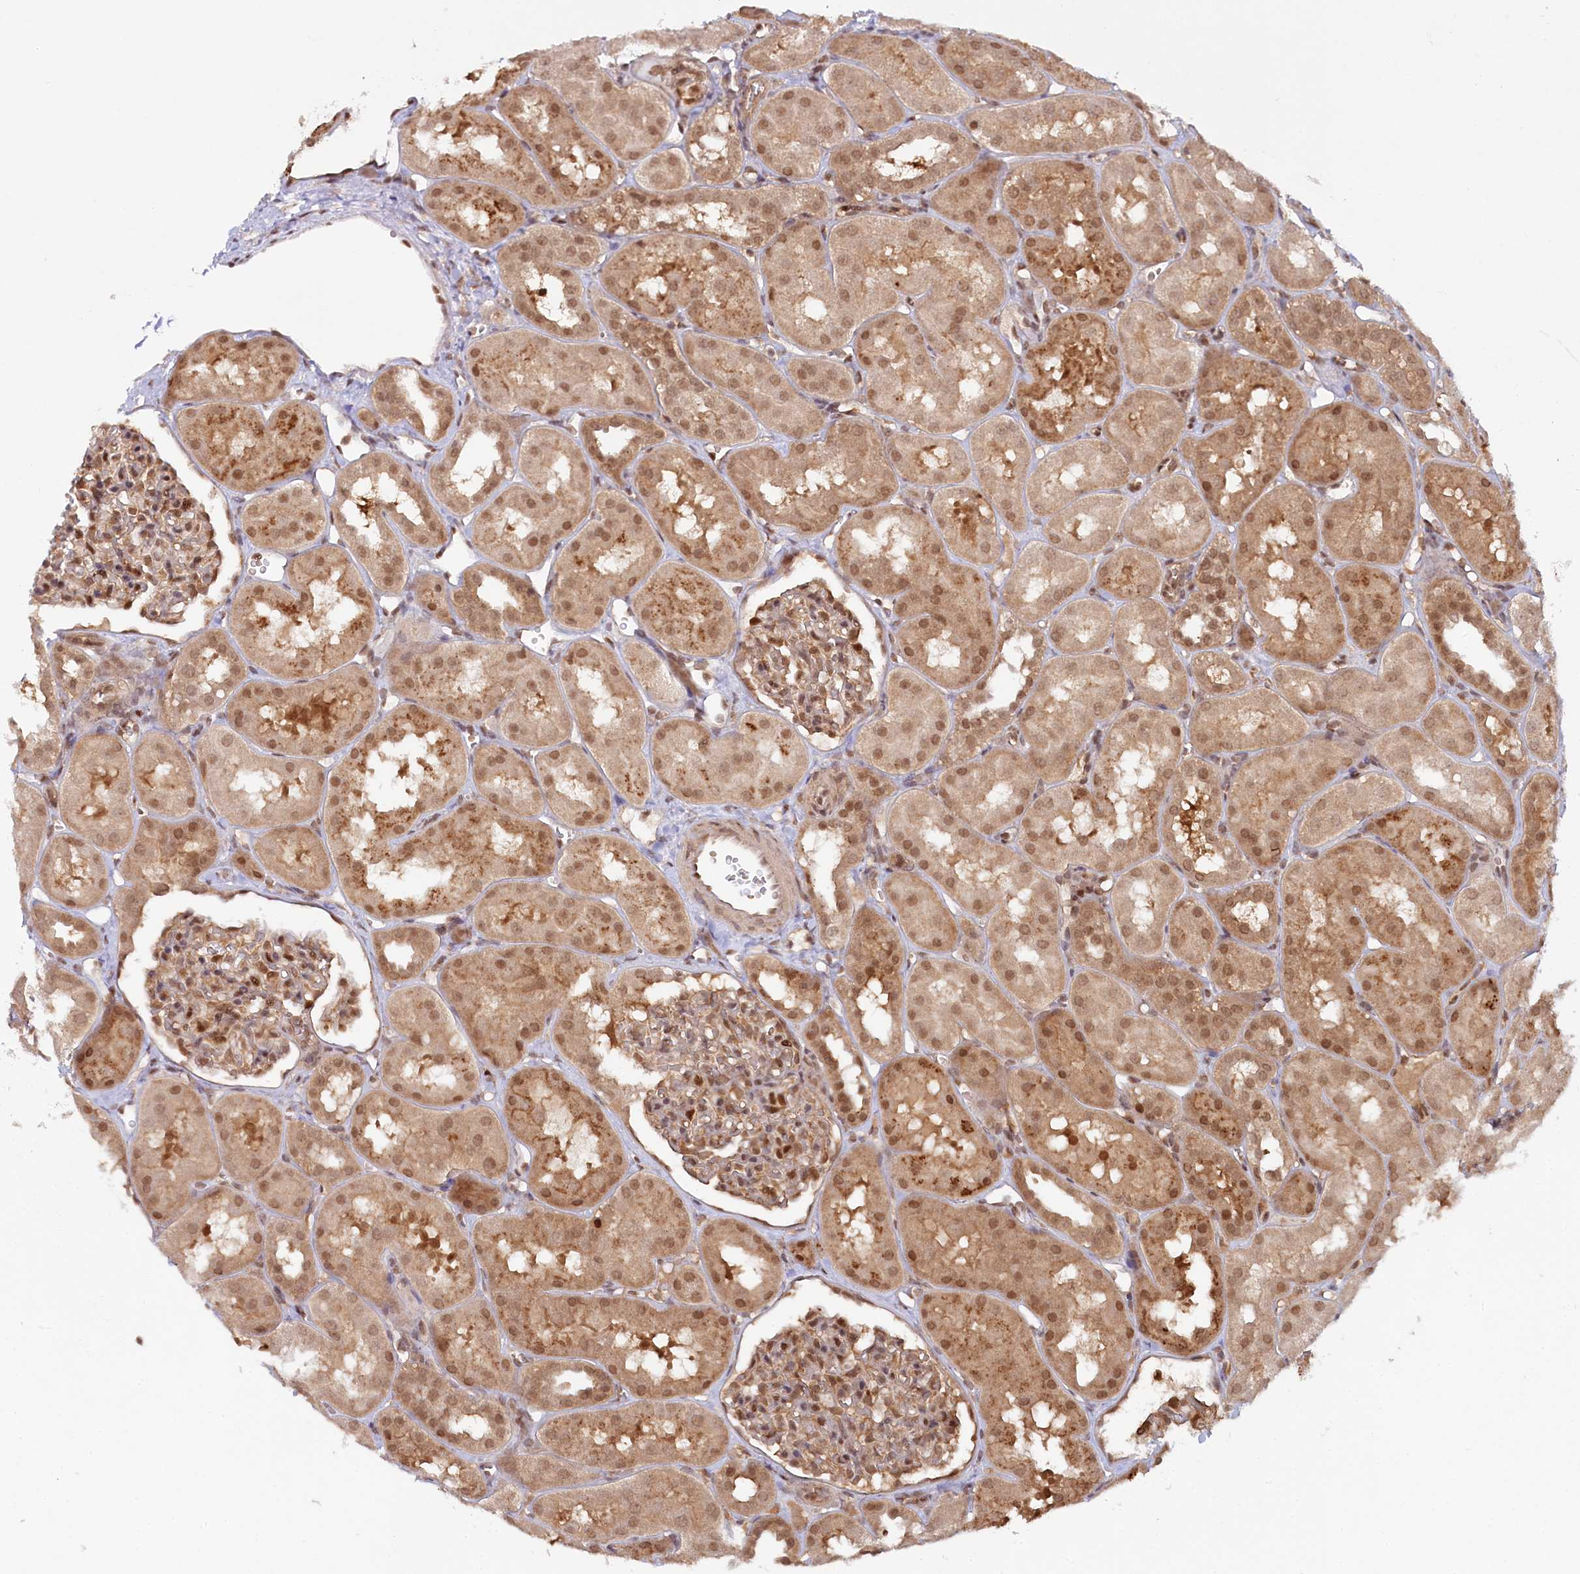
{"staining": {"intensity": "moderate", "quantity": ">75%", "location": "nuclear"}, "tissue": "kidney", "cell_type": "Cells in glomeruli", "image_type": "normal", "snomed": [{"axis": "morphology", "description": "Normal tissue, NOS"}, {"axis": "topography", "description": "Kidney"}, {"axis": "topography", "description": "Urinary bladder"}], "caption": "Protein expression analysis of unremarkable kidney shows moderate nuclear positivity in approximately >75% of cells in glomeruli. The staining was performed using DAB (3,3'-diaminobenzidine) to visualize the protein expression in brown, while the nuclei were stained in blue with hematoxylin (Magnification: 20x).", "gene": "CCDC65", "patient": {"sex": "male", "age": 16}}